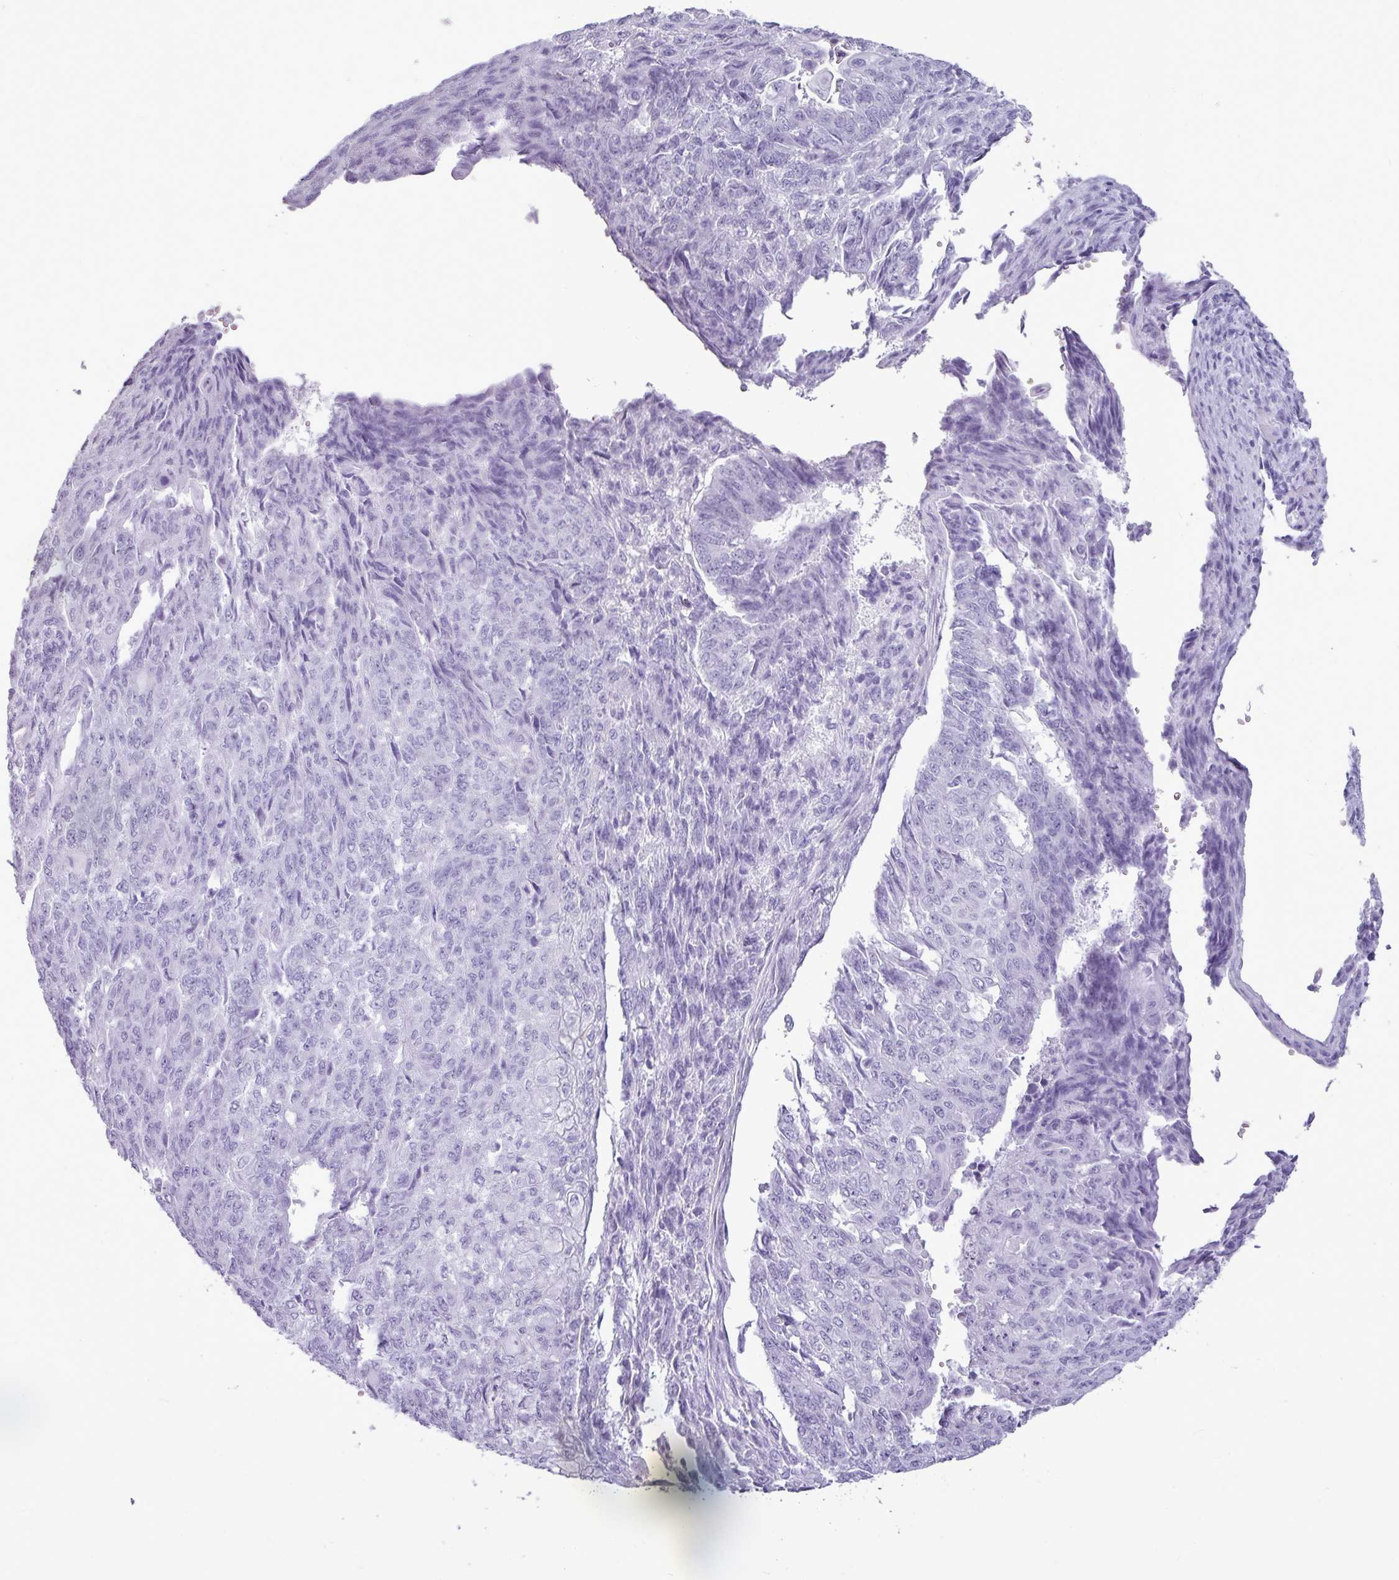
{"staining": {"intensity": "negative", "quantity": "none", "location": "none"}, "tissue": "endometrial cancer", "cell_type": "Tumor cells", "image_type": "cancer", "snomed": [{"axis": "morphology", "description": "Adenocarcinoma, NOS"}, {"axis": "topography", "description": "Endometrium"}], "caption": "An immunohistochemistry histopathology image of endometrial cancer is shown. There is no staining in tumor cells of endometrial cancer. Nuclei are stained in blue.", "gene": "AMY1B", "patient": {"sex": "female", "age": 32}}